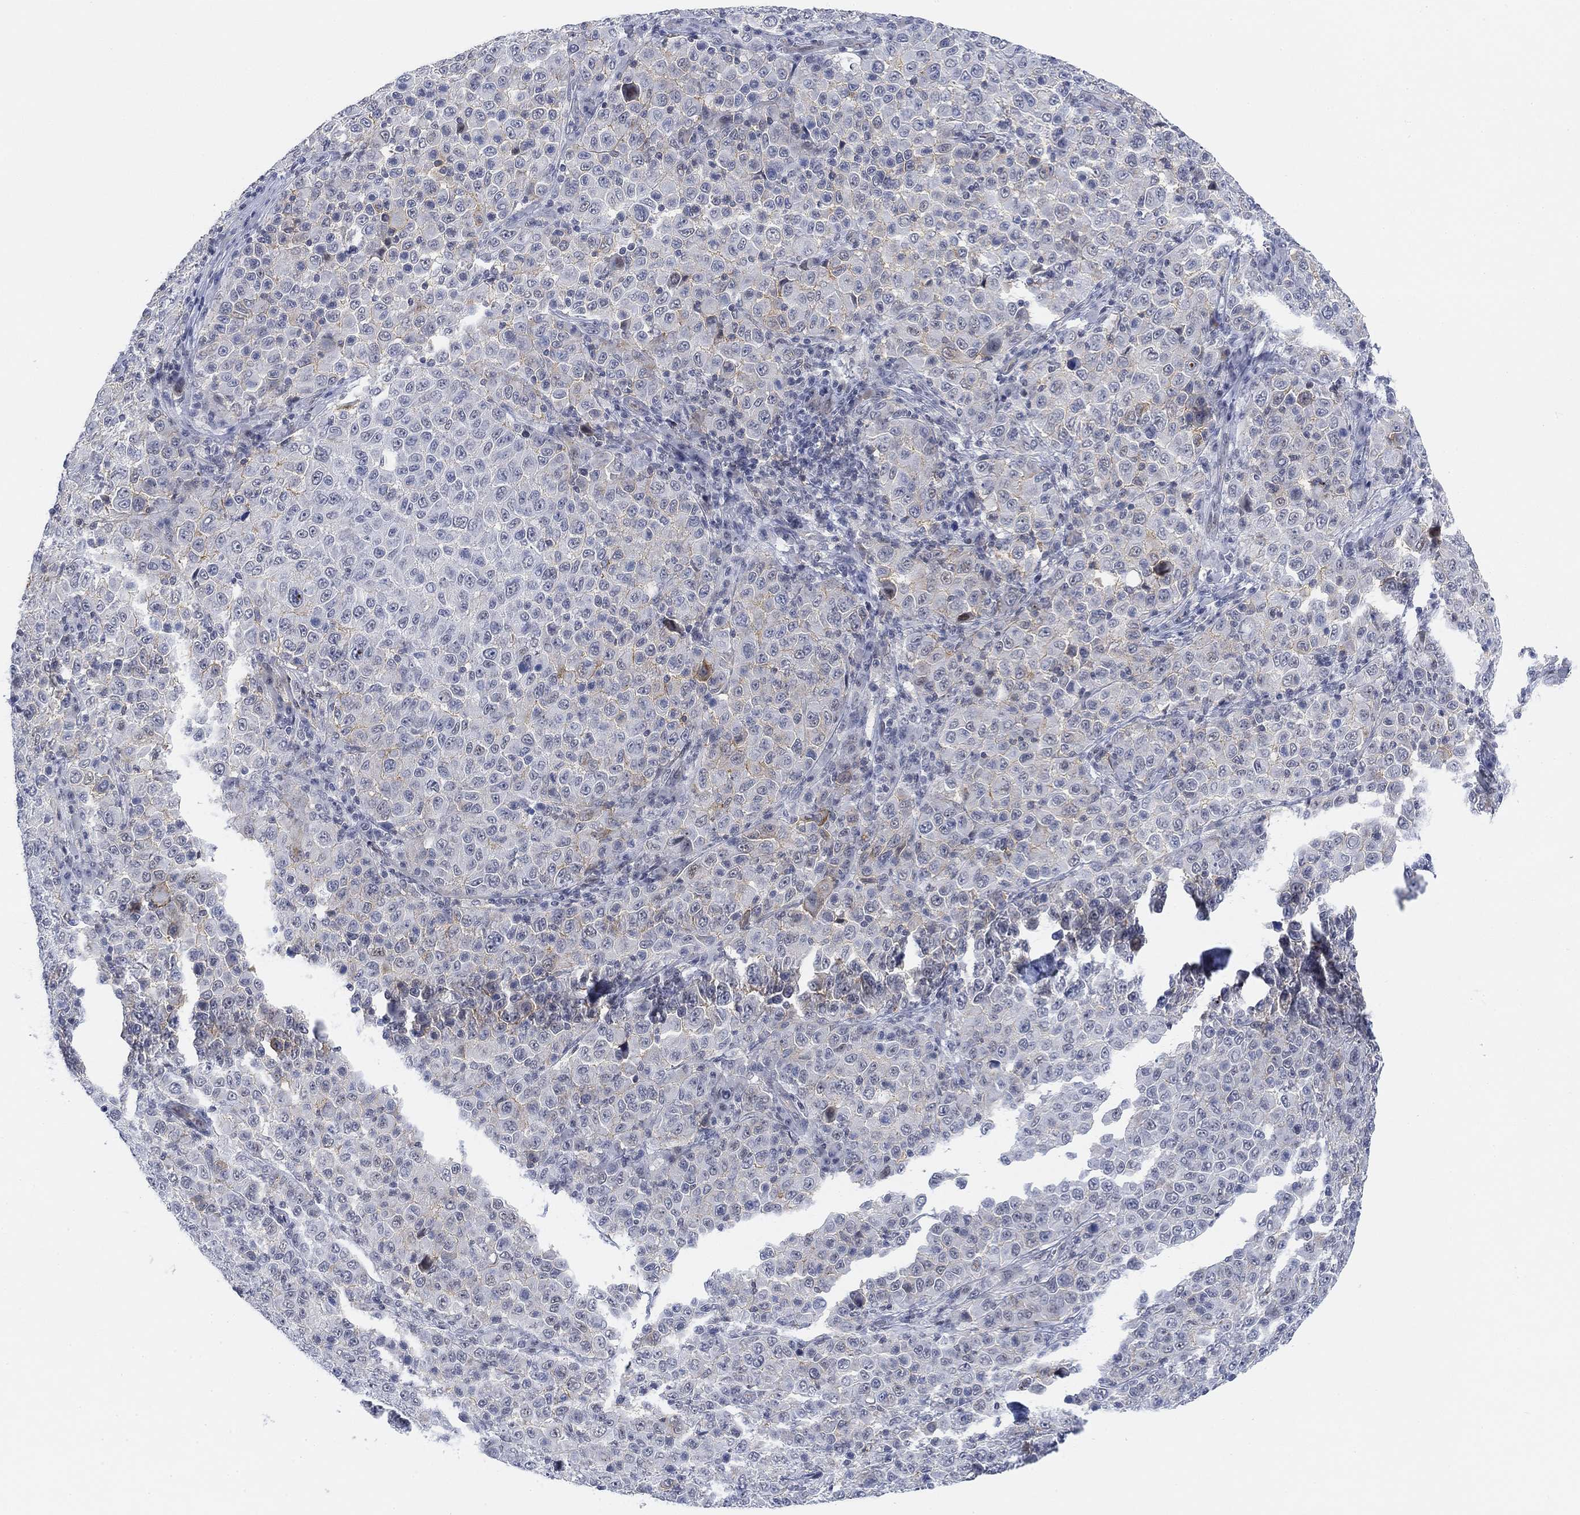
{"staining": {"intensity": "negative", "quantity": "none", "location": "none"}, "tissue": "melanoma", "cell_type": "Tumor cells", "image_type": "cancer", "snomed": [{"axis": "morphology", "description": "Malignant melanoma, NOS"}, {"axis": "topography", "description": "Skin"}], "caption": "Malignant melanoma was stained to show a protein in brown. There is no significant staining in tumor cells.", "gene": "PAX6", "patient": {"sex": "female", "age": 57}}